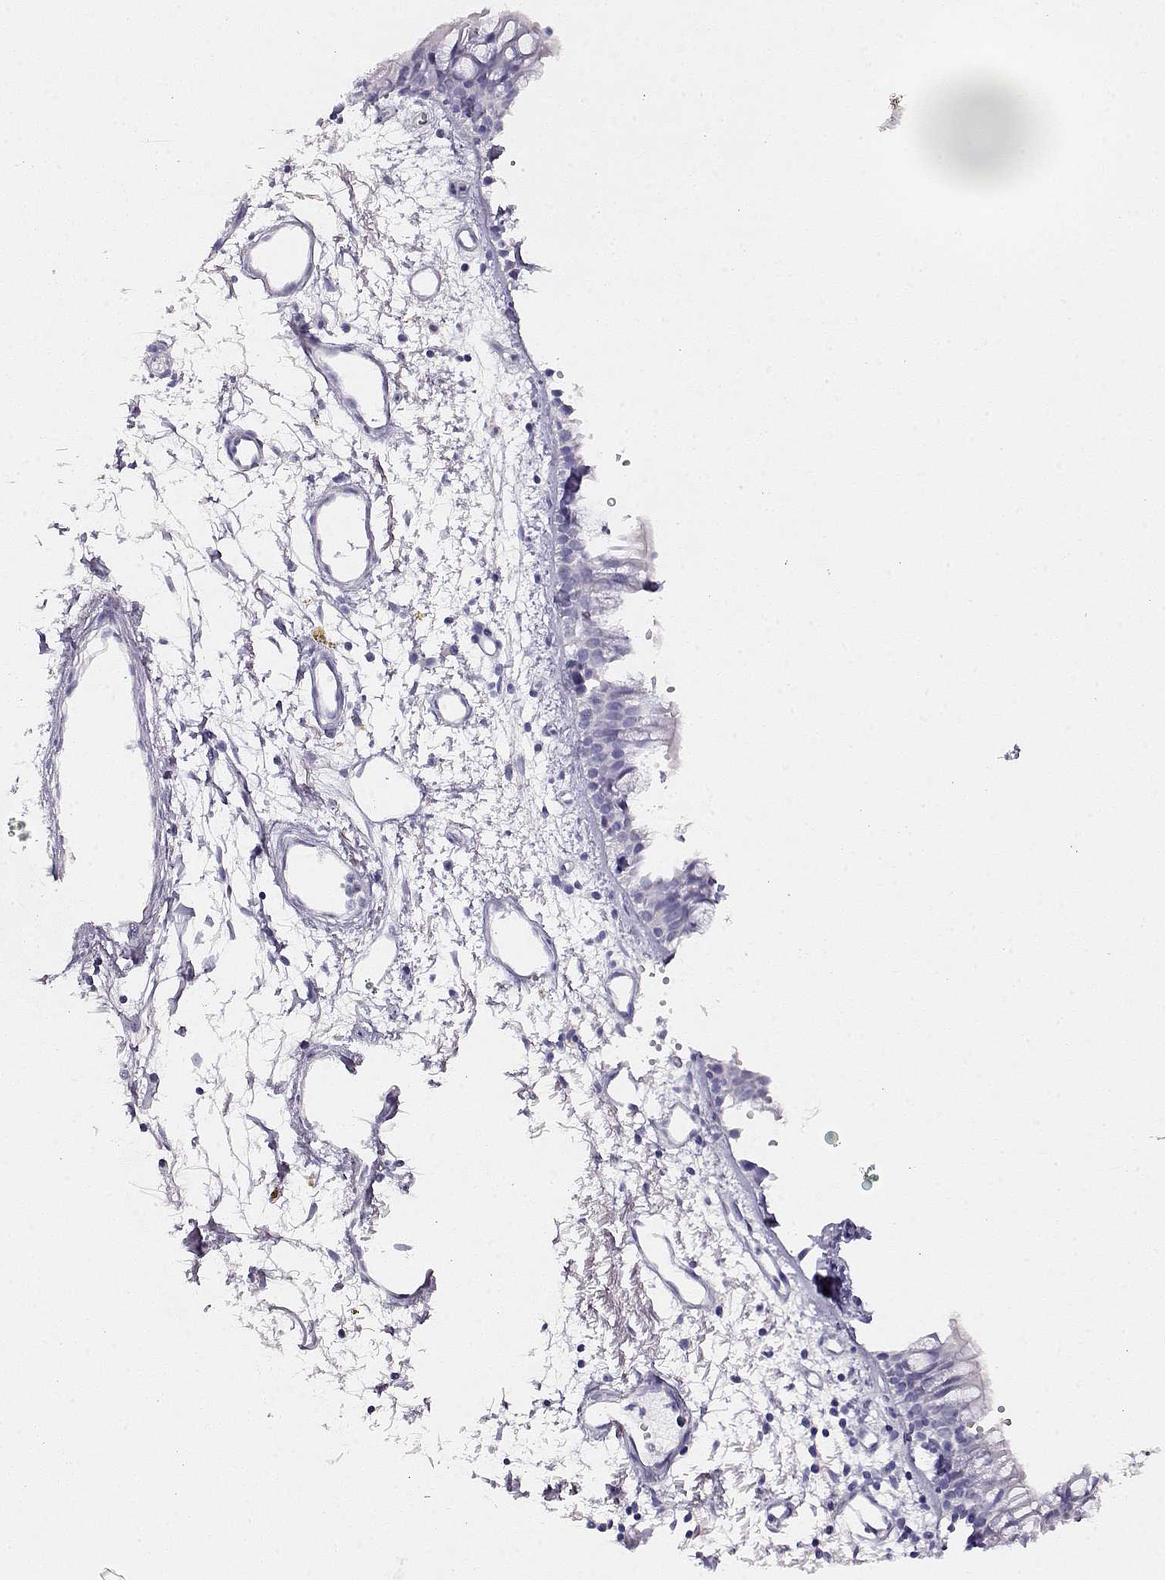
{"staining": {"intensity": "negative", "quantity": "none", "location": "none"}, "tissue": "bronchus", "cell_type": "Respiratory epithelial cells", "image_type": "normal", "snomed": [{"axis": "morphology", "description": "Normal tissue, NOS"}, {"axis": "morphology", "description": "Squamous cell carcinoma, NOS"}, {"axis": "topography", "description": "Cartilage tissue"}, {"axis": "topography", "description": "Bronchus"}, {"axis": "topography", "description": "Lung"}], "caption": "A micrograph of bronchus stained for a protein exhibits no brown staining in respiratory epithelial cells.", "gene": "ACTN2", "patient": {"sex": "male", "age": 66}}